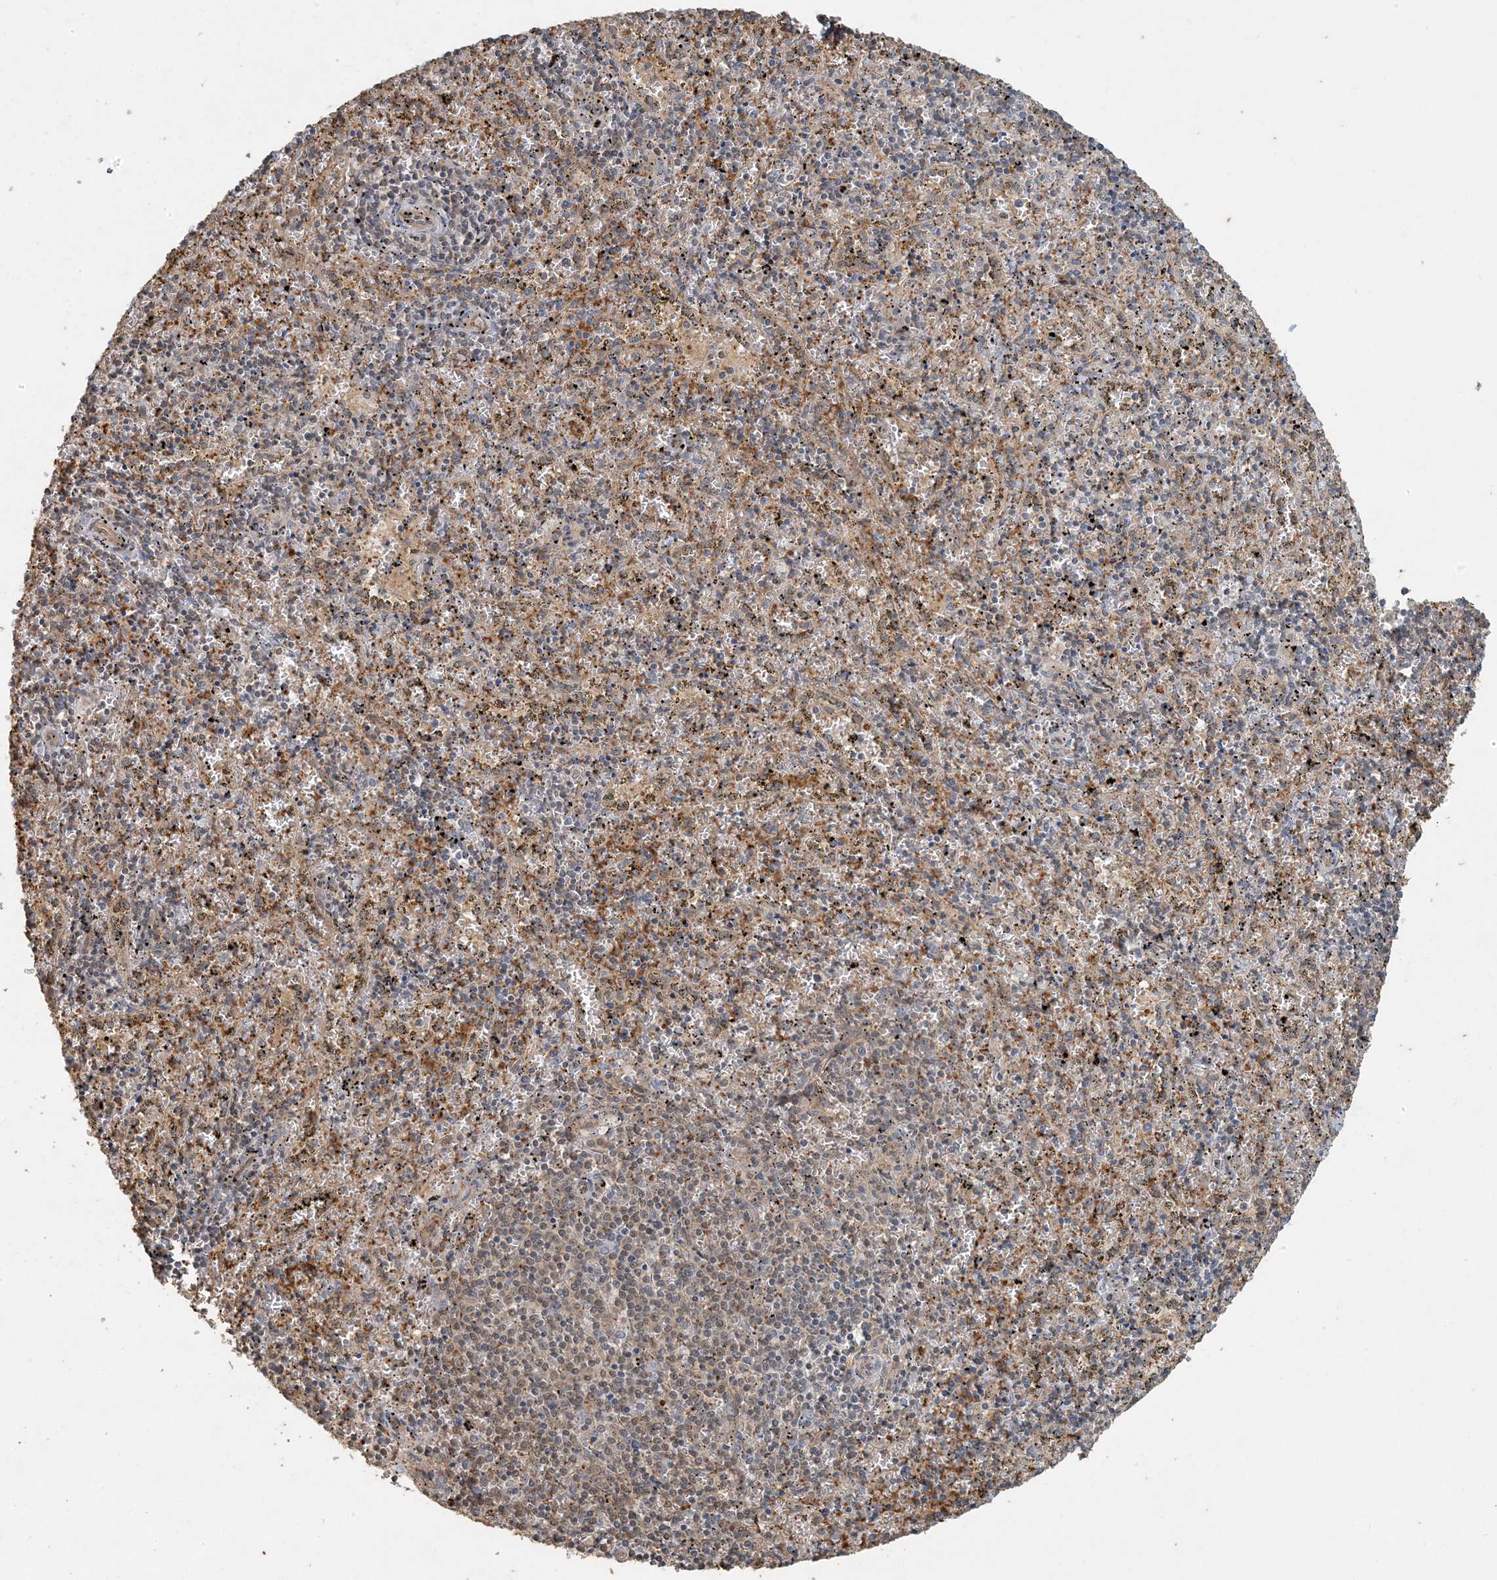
{"staining": {"intensity": "moderate", "quantity": "25%-75%", "location": "cytoplasmic/membranous"}, "tissue": "spleen", "cell_type": "Cells in red pulp", "image_type": "normal", "snomed": [{"axis": "morphology", "description": "Normal tissue, NOS"}, {"axis": "topography", "description": "Spleen"}], "caption": "Immunohistochemical staining of unremarkable human spleen reveals moderate cytoplasmic/membranous protein positivity in about 25%-75% of cells in red pulp.", "gene": "AK9", "patient": {"sex": "male", "age": 11}}